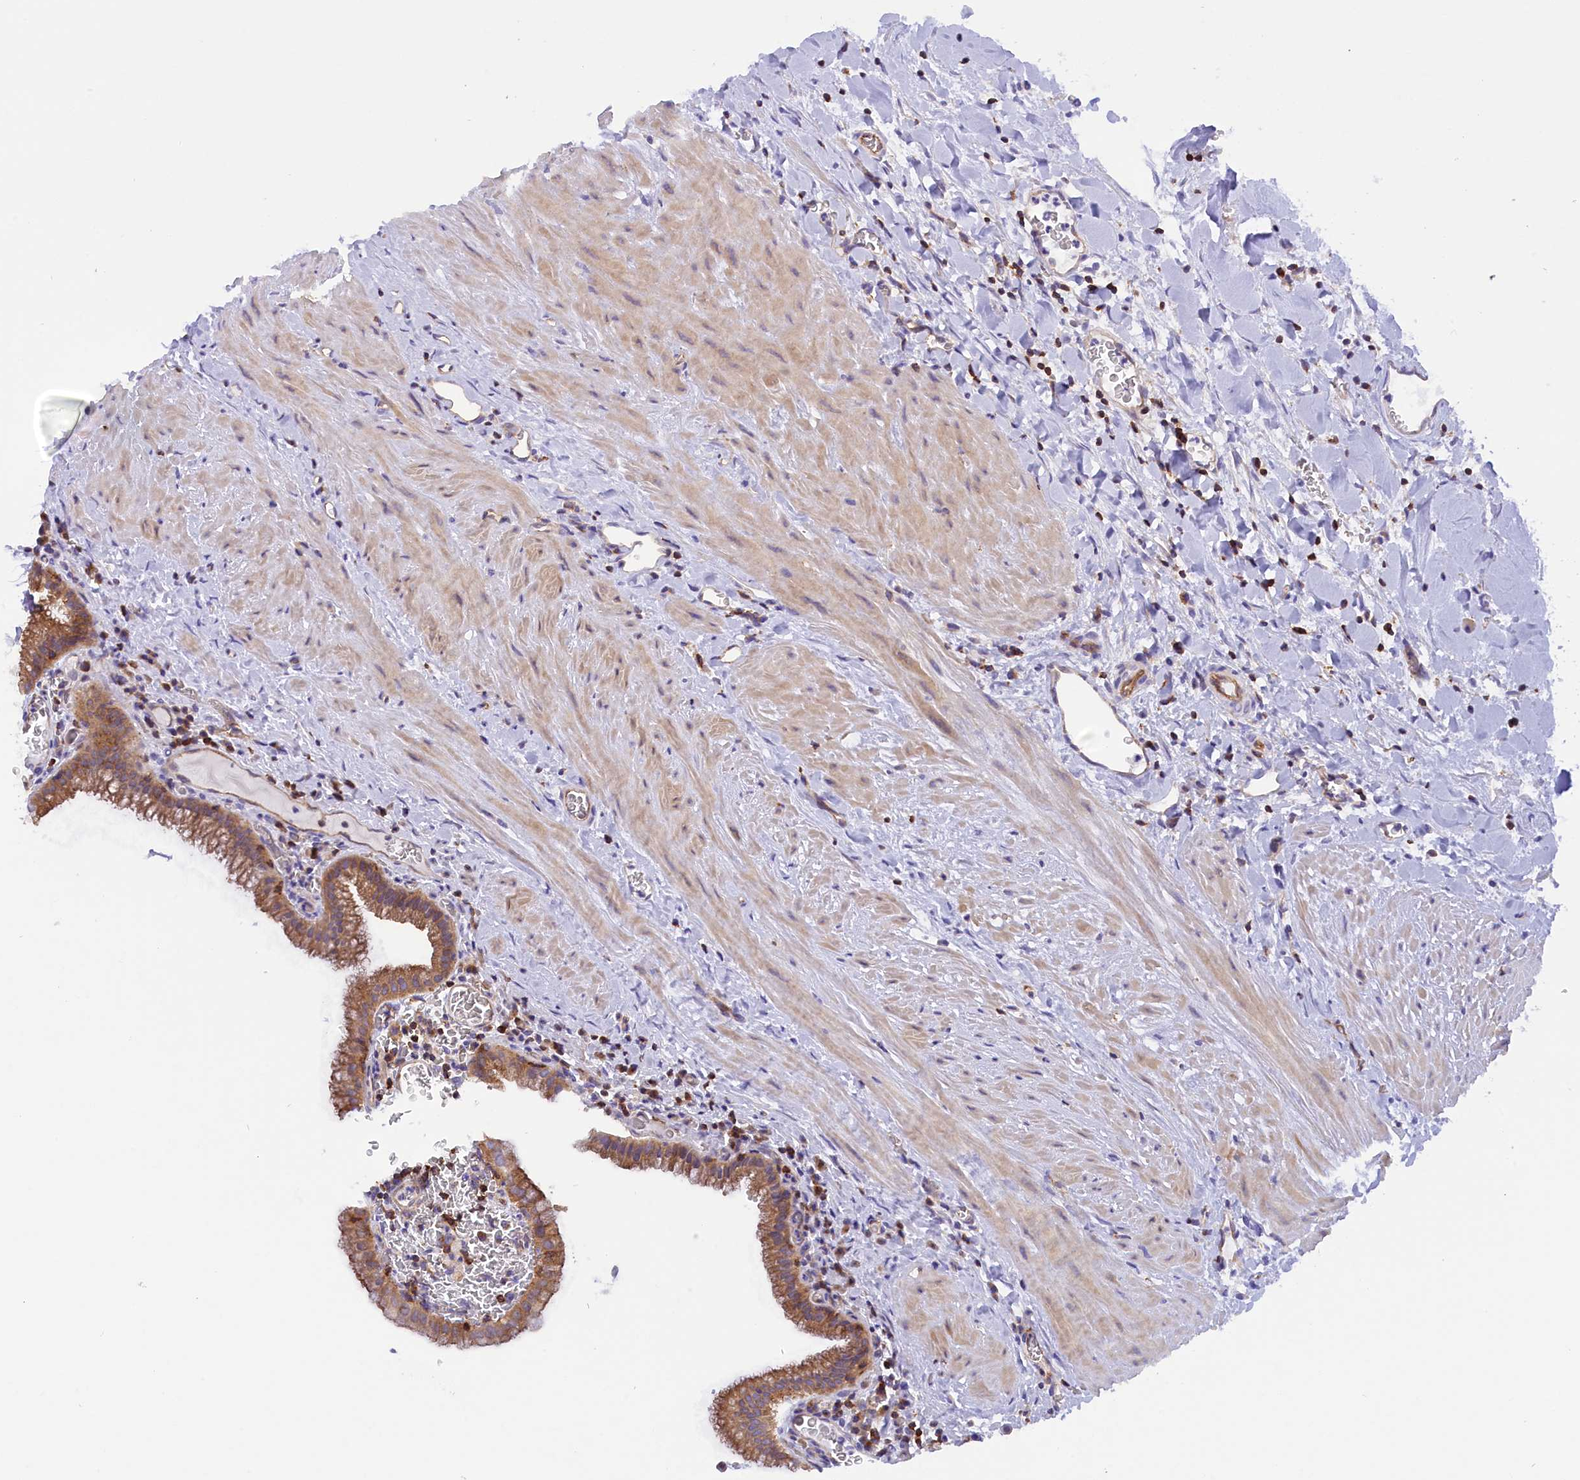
{"staining": {"intensity": "strong", "quantity": ">75%", "location": "cytoplasmic/membranous"}, "tissue": "gallbladder", "cell_type": "Glandular cells", "image_type": "normal", "snomed": [{"axis": "morphology", "description": "Normal tissue, NOS"}, {"axis": "topography", "description": "Gallbladder"}], "caption": "A brown stain shows strong cytoplasmic/membranous expression of a protein in glandular cells of normal human gallbladder.", "gene": "FAM193A", "patient": {"sex": "male", "age": 78}}